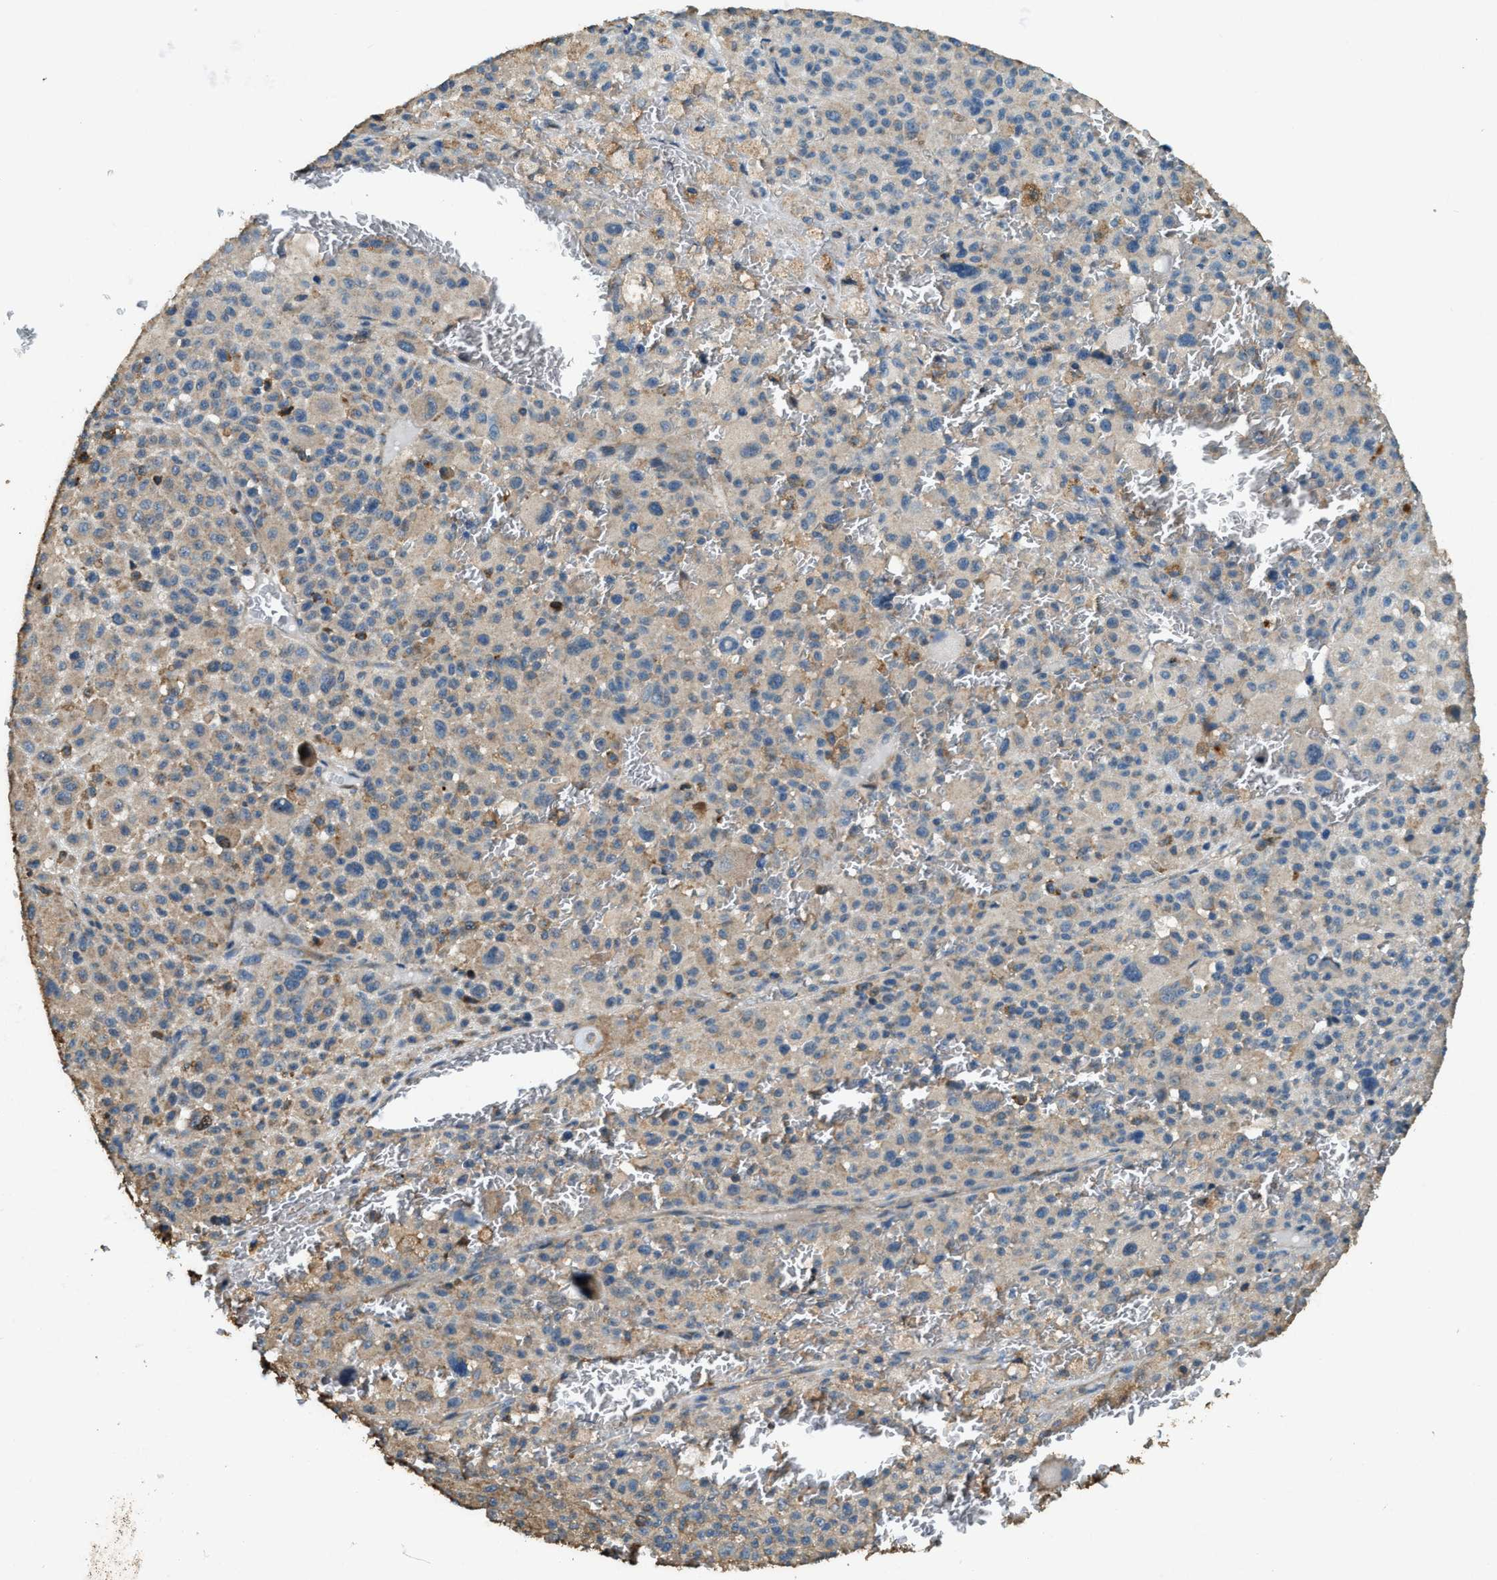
{"staining": {"intensity": "weak", "quantity": "25%-75%", "location": "cytoplasmic/membranous"}, "tissue": "melanoma", "cell_type": "Tumor cells", "image_type": "cancer", "snomed": [{"axis": "morphology", "description": "Malignant melanoma, Metastatic site"}, {"axis": "topography", "description": "Skin"}], "caption": "Protein expression analysis of melanoma exhibits weak cytoplasmic/membranous expression in approximately 25%-75% of tumor cells. Using DAB (brown) and hematoxylin (blue) stains, captured at high magnification using brightfield microscopy.", "gene": "ERGIC1", "patient": {"sex": "female", "age": 74}}